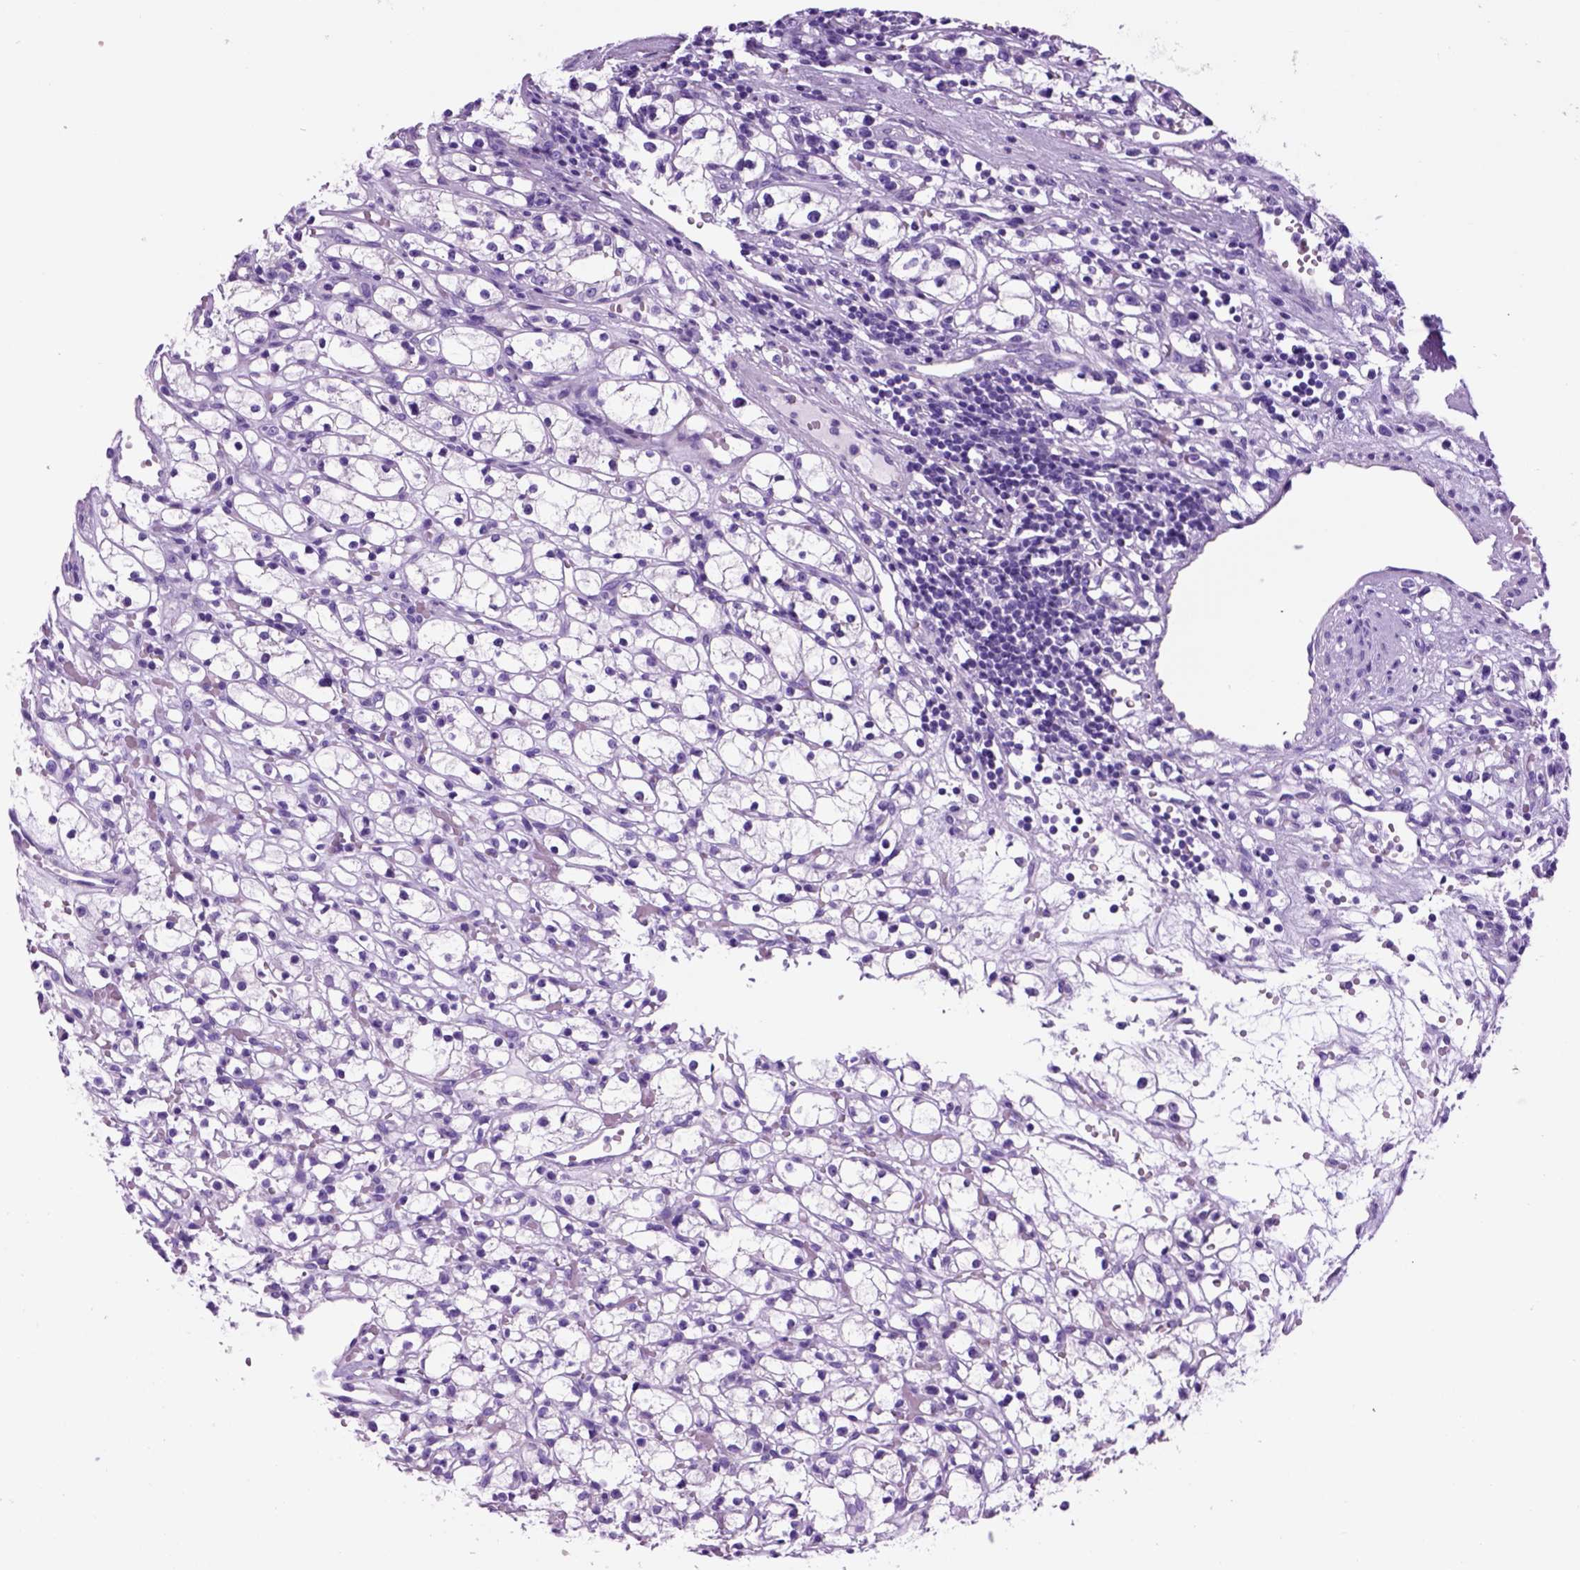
{"staining": {"intensity": "negative", "quantity": "none", "location": "none"}, "tissue": "renal cancer", "cell_type": "Tumor cells", "image_type": "cancer", "snomed": [{"axis": "morphology", "description": "Adenocarcinoma, NOS"}, {"axis": "topography", "description": "Kidney"}], "caption": "Histopathology image shows no protein expression in tumor cells of renal cancer (adenocarcinoma) tissue.", "gene": "HHIPL2", "patient": {"sex": "female", "age": 59}}